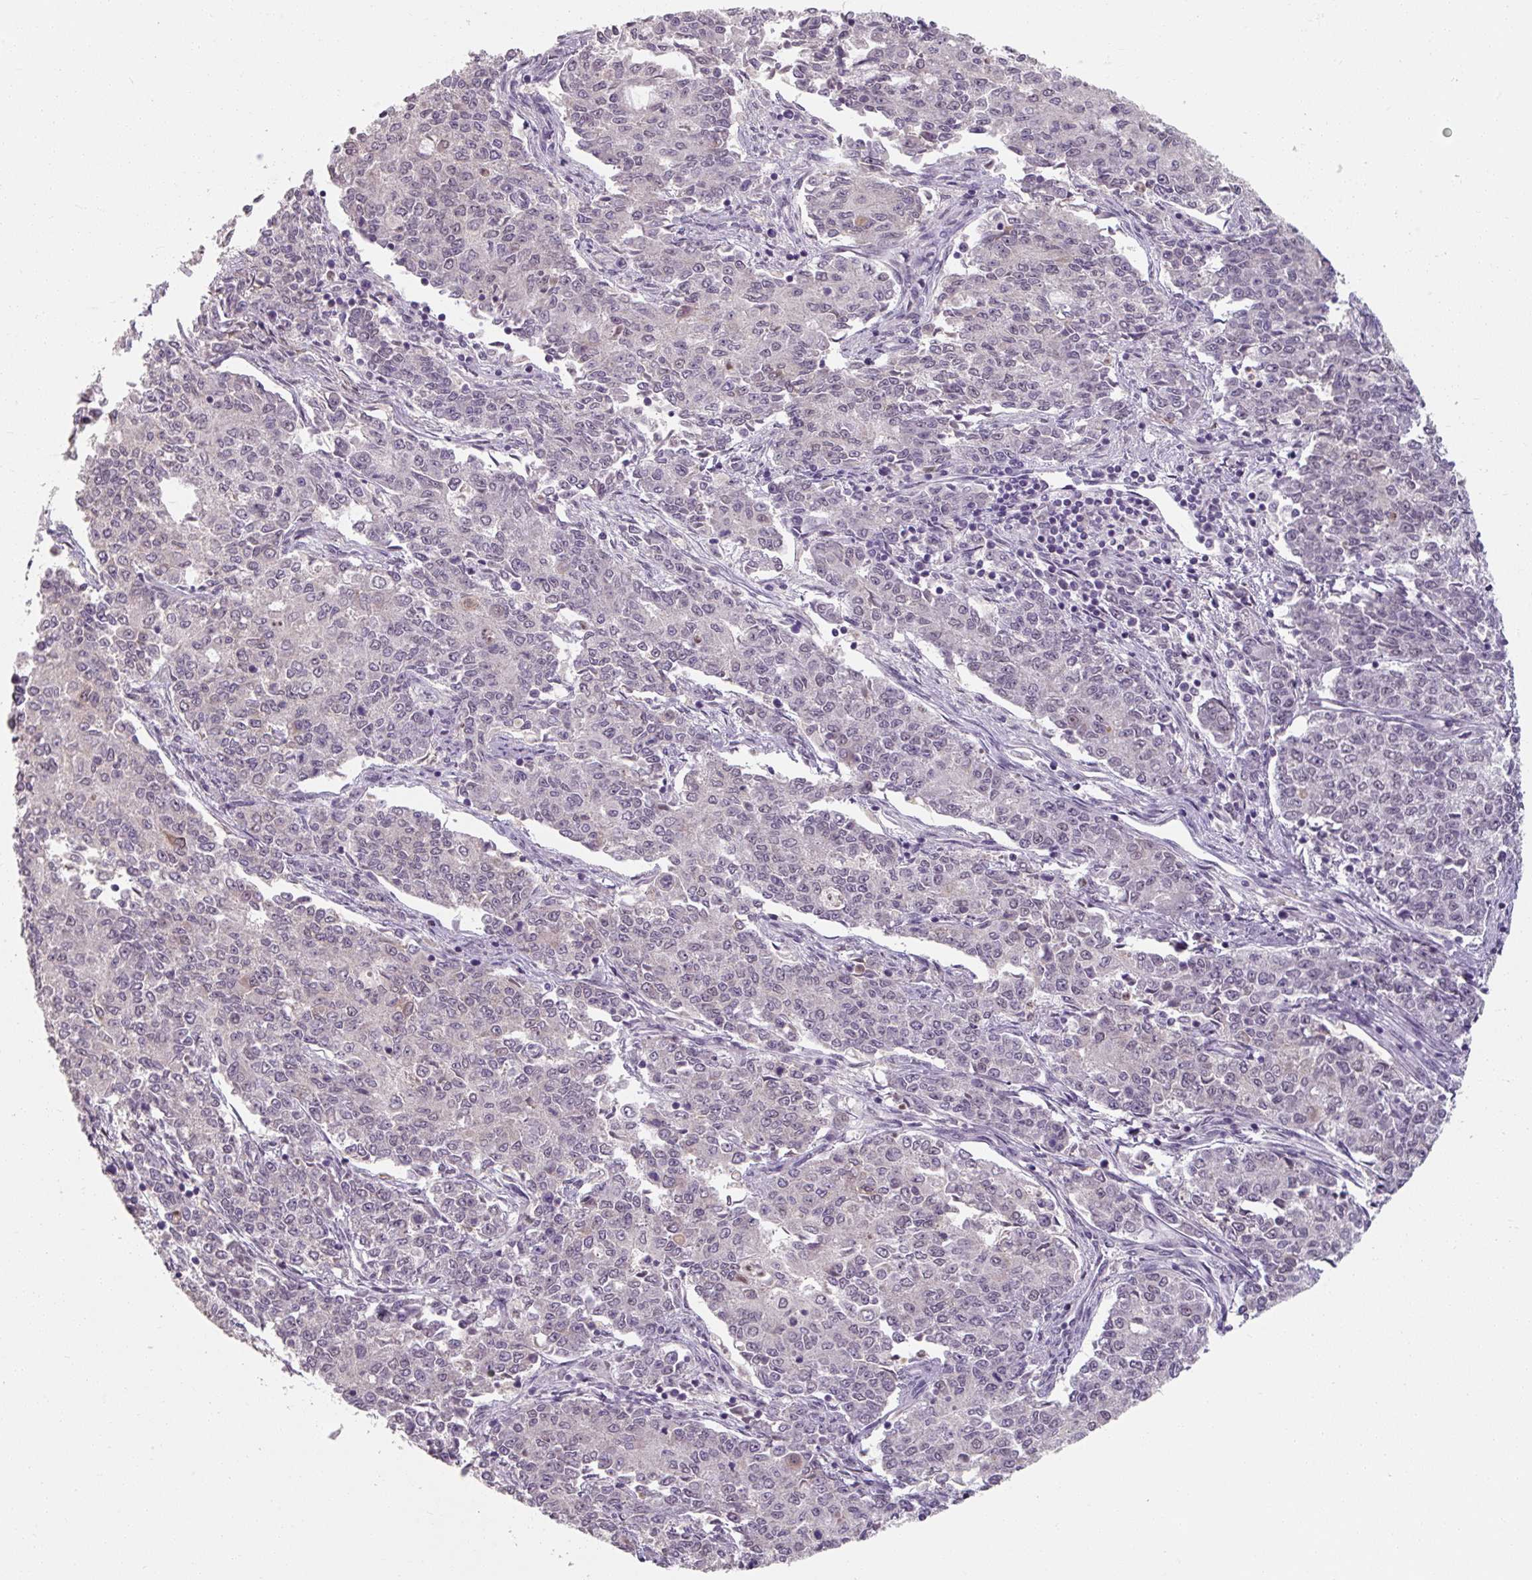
{"staining": {"intensity": "weak", "quantity": "<25%", "location": "nuclear"}, "tissue": "endometrial cancer", "cell_type": "Tumor cells", "image_type": "cancer", "snomed": [{"axis": "morphology", "description": "Adenocarcinoma, NOS"}, {"axis": "topography", "description": "Endometrium"}], "caption": "There is no significant positivity in tumor cells of endometrial cancer (adenocarcinoma). (Stains: DAB IHC with hematoxylin counter stain, Microscopy: brightfield microscopy at high magnification).", "gene": "ZFTRAF1", "patient": {"sex": "female", "age": 50}}